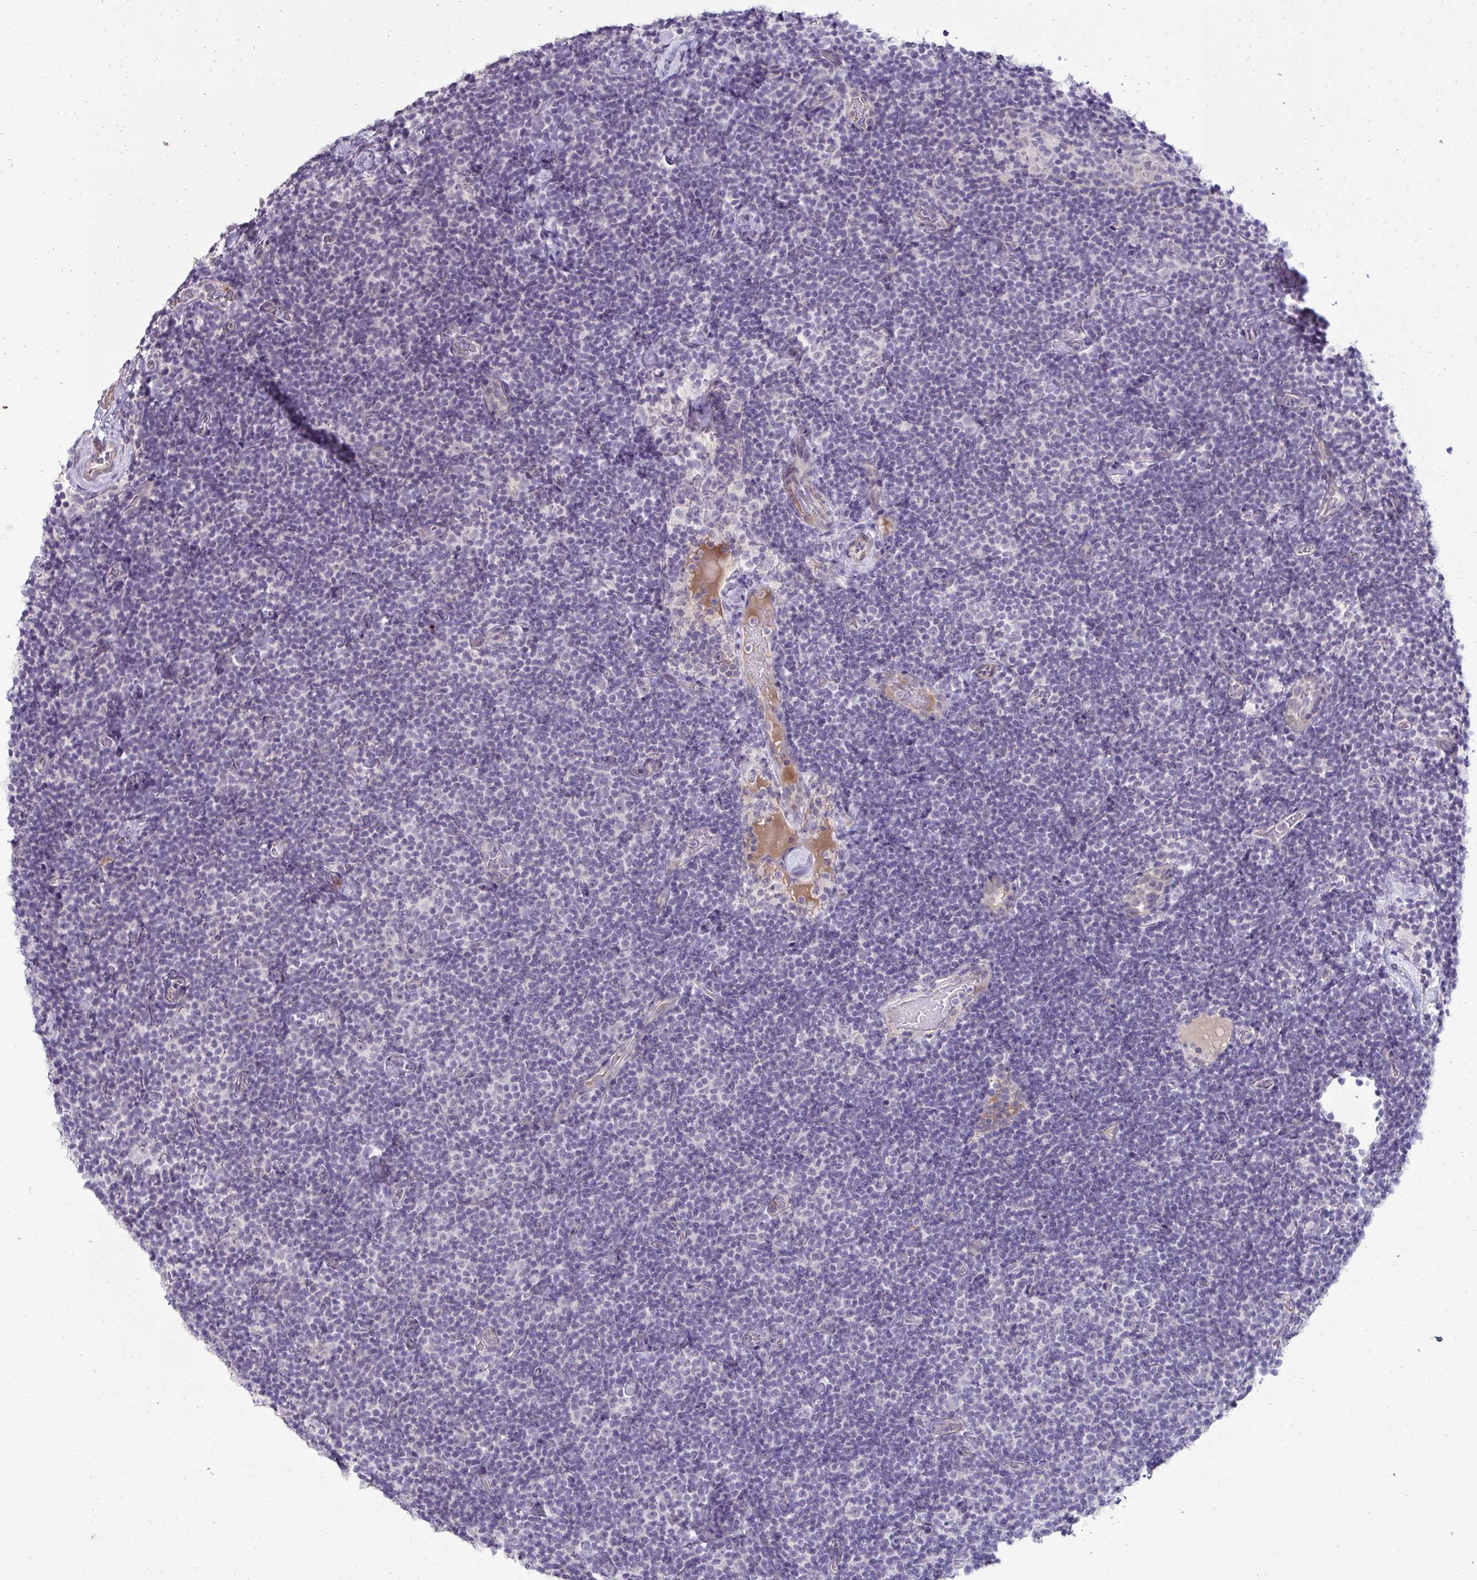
{"staining": {"intensity": "negative", "quantity": "none", "location": "none"}, "tissue": "lymphoma", "cell_type": "Tumor cells", "image_type": "cancer", "snomed": [{"axis": "morphology", "description": "Malignant lymphoma, non-Hodgkin's type, Low grade"}, {"axis": "topography", "description": "Lymph node"}], "caption": "There is no significant positivity in tumor cells of lymphoma.", "gene": "SLC30A3", "patient": {"sex": "male", "age": 81}}